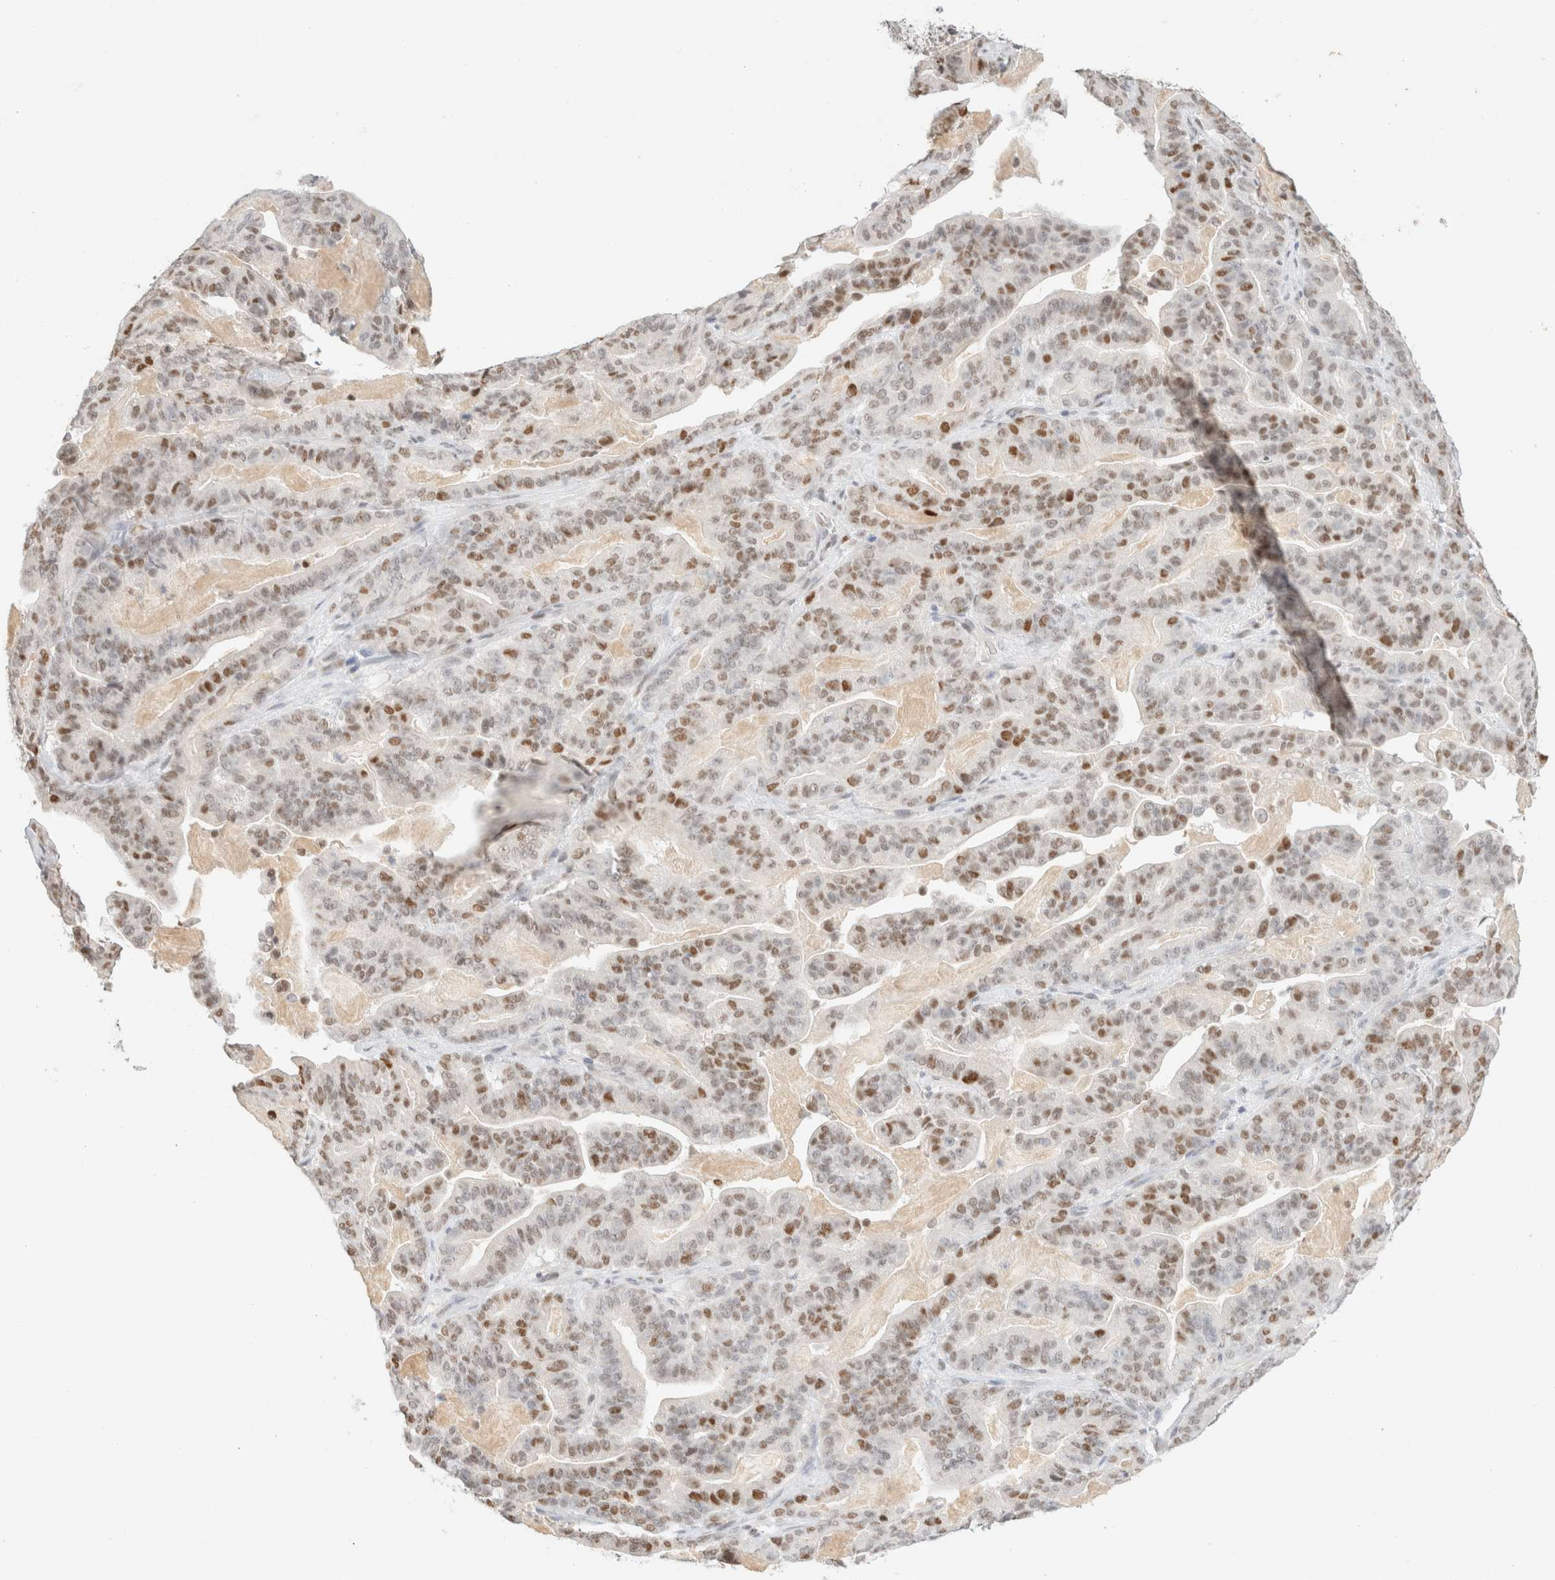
{"staining": {"intensity": "moderate", "quantity": ">75%", "location": "nuclear"}, "tissue": "pancreatic cancer", "cell_type": "Tumor cells", "image_type": "cancer", "snomed": [{"axis": "morphology", "description": "Adenocarcinoma, NOS"}, {"axis": "topography", "description": "Pancreas"}], "caption": "Pancreatic cancer was stained to show a protein in brown. There is medium levels of moderate nuclear staining in approximately >75% of tumor cells. Using DAB (3,3'-diaminobenzidine) (brown) and hematoxylin (blue) stains, captured at high magnification using brightfield microscopy.", "gene": "DDB2", "patient": {"sex": "male", "age": 63}}